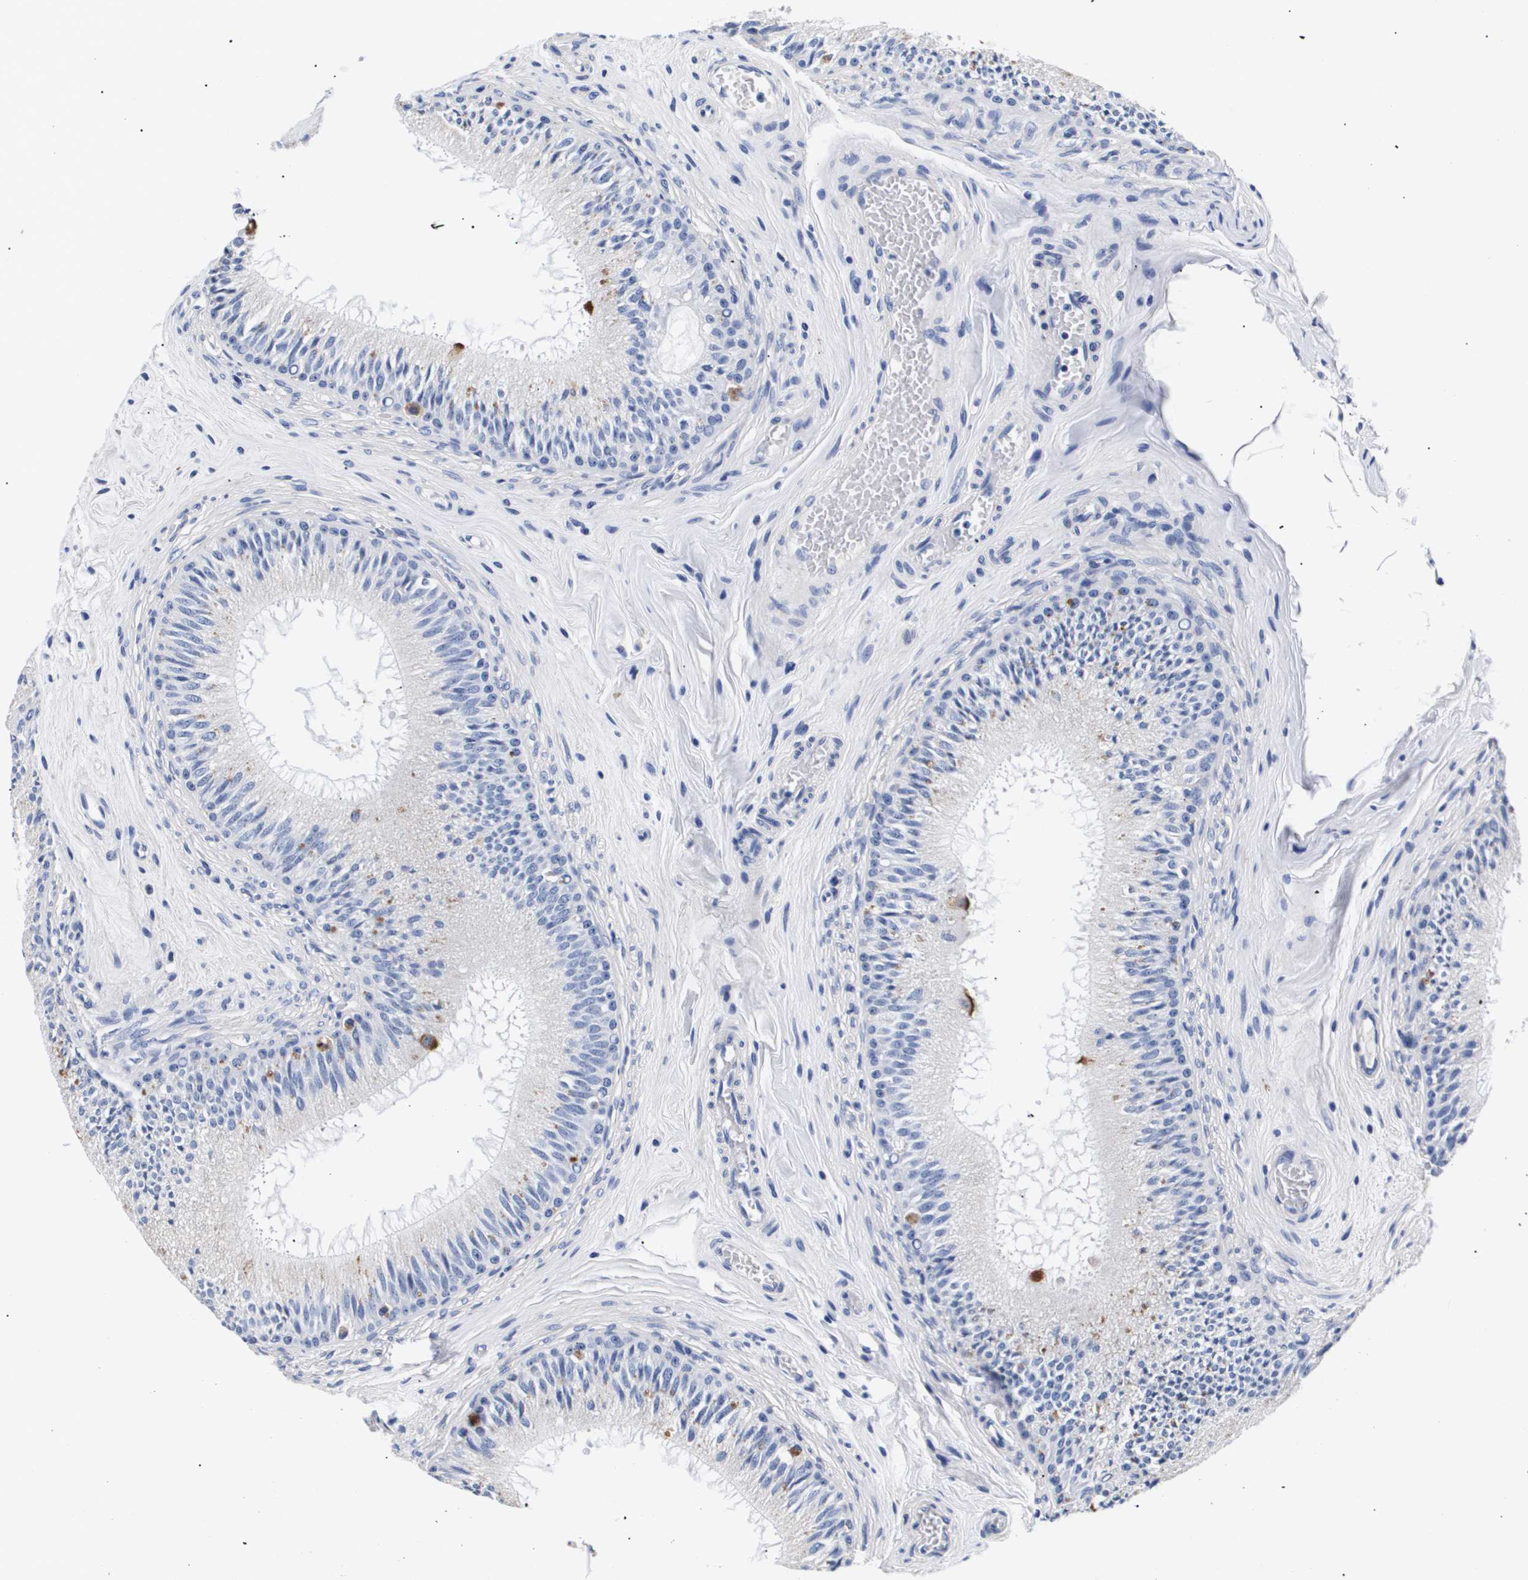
{"staining": {"intensity": "moderate", "quantity": "<25%", "location": "cytoplasmic/membranous"}, "tissue": "epididymis", "cell_type": "Glandular cells", "image_type": "normal", "snomed": [{"axis": "morphology", "description": "Normal tissue, NOS"}, {"axis": "topography", "description": "Testis"}, {"axis": "topography", "description": "Epididymis"}], "caption": "High-power microscopy captured an IHC image of benign epididymis, revealing moderate cytoplasmic/membranous expression in approximately <25% of glandular cells.", "gene": "ATP6V0A4", "patient": {"sex": "male", "age": 36}}